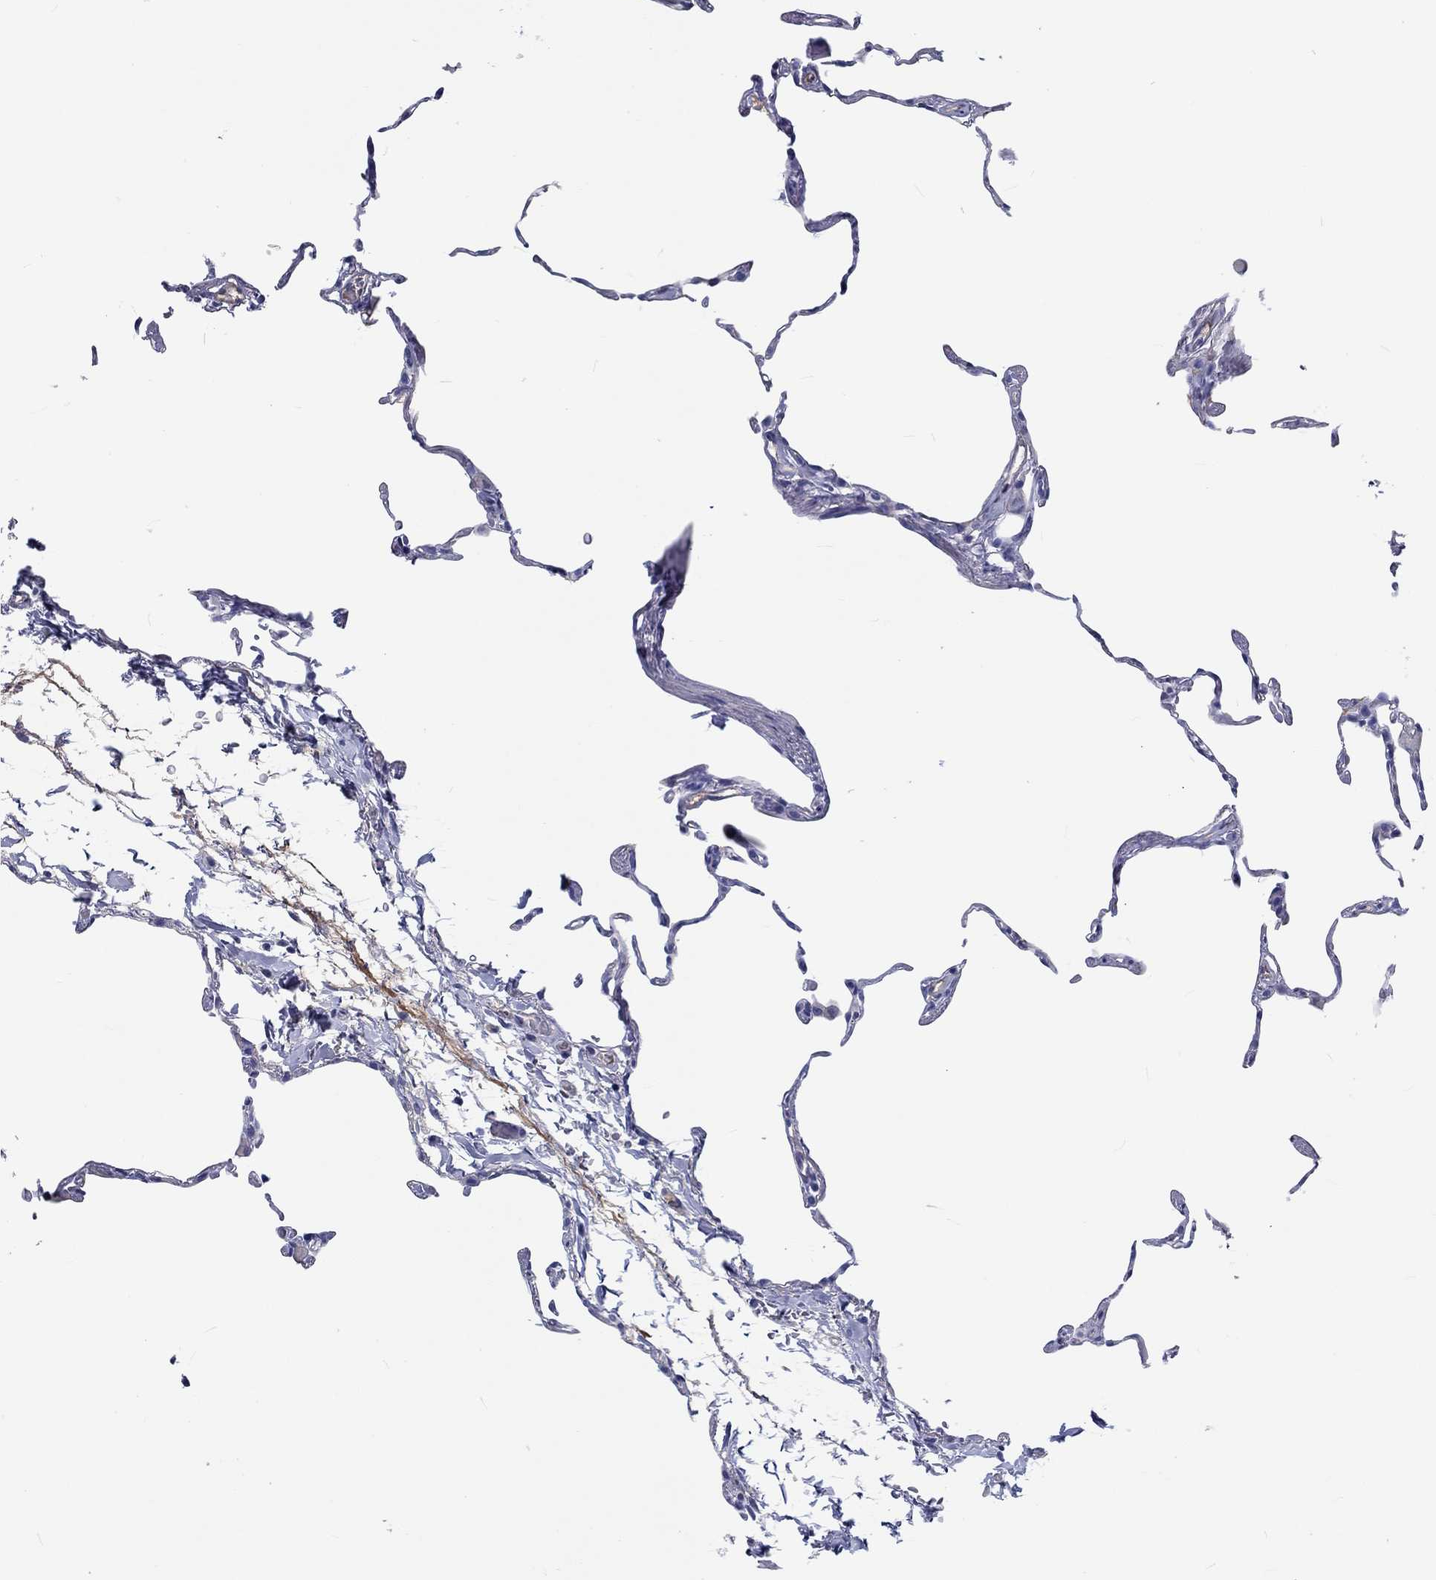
{"staining": {"intensity": "negative", "quantity": "none", "location": "none"}, "tissue": "lung", "cell_type": "Alveolar cells", "image_type": "normal", "snomed": [{"axis": "morphology", "description": "Normal tissue, NOS"}, {"axis": "topography", "description": "Lung"}], "caption": "Alveolar cells are negative for brown protein staining in unremarkable lung. (Stains: DAB (3,3'-diaminobenzidine) IHC with hematoxylin counter stain, Microscopy: brightfield microscopy at high magnification).", "gene": "CDY1B", "patient": {"sex": "female", "age": 57}}